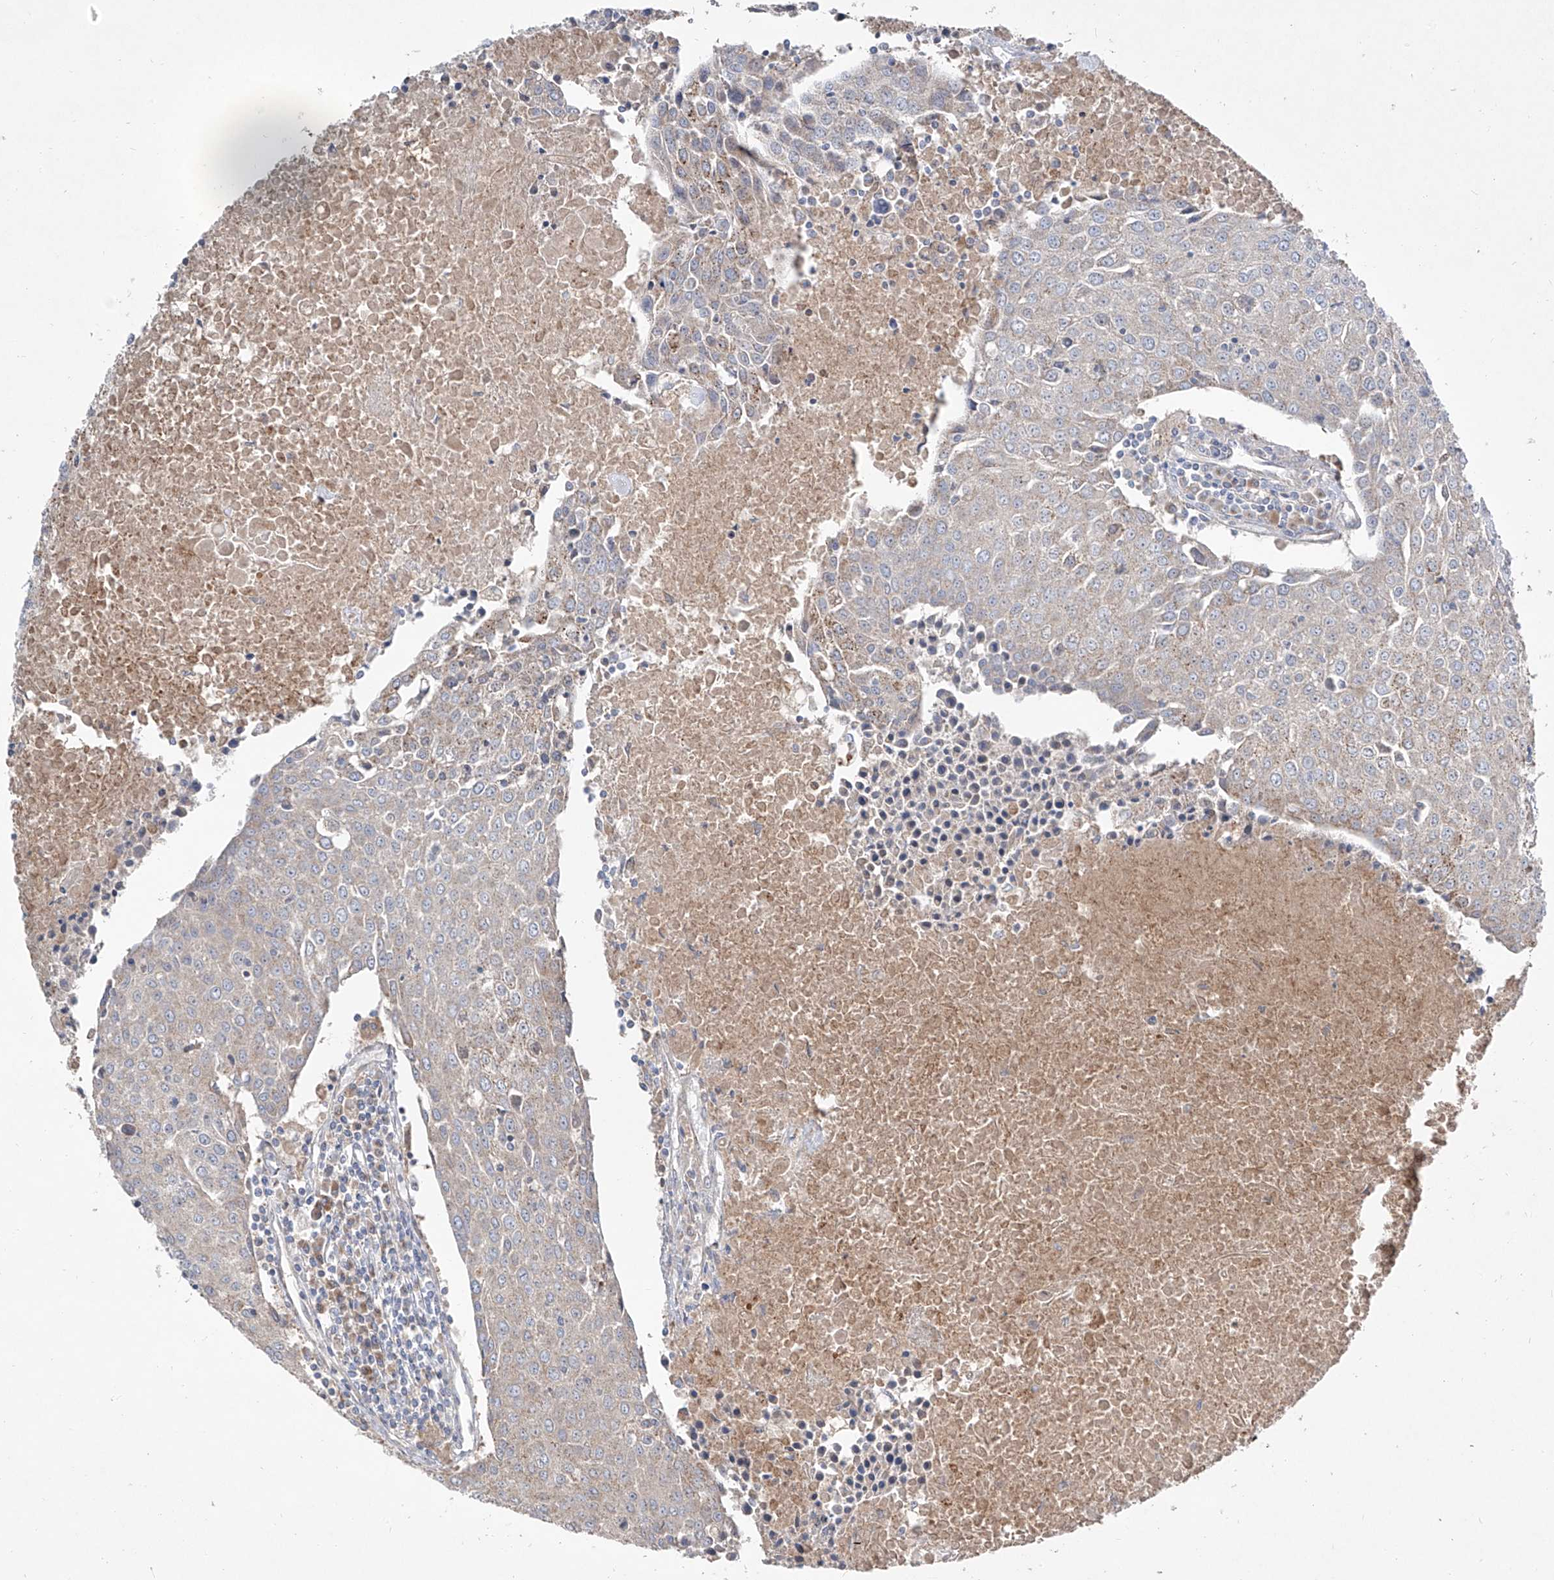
{"staining": {"intensity": "moderate", "quantity": "<25%", "location": "cytoplasmic/membranous"}, "tissue": "urothelial cancer", "cell_type": "Tumor cells", "image_type": "cancer", "snomed": [{"axis": "morphology", "description": "Urothelial carcinoma, High grade"}, {"axis": "topography", "description": "Urinary bladder"}], "caption": "Immunohistochemical staining of human urothelial carcinoma (high-grade) reveals low levels of moderate cytoplasmic/membranous protein positivity in approximately <25% of tumor cells.", "gene": "ABCD3", "patient": {"sex": "female", "age": 85}}